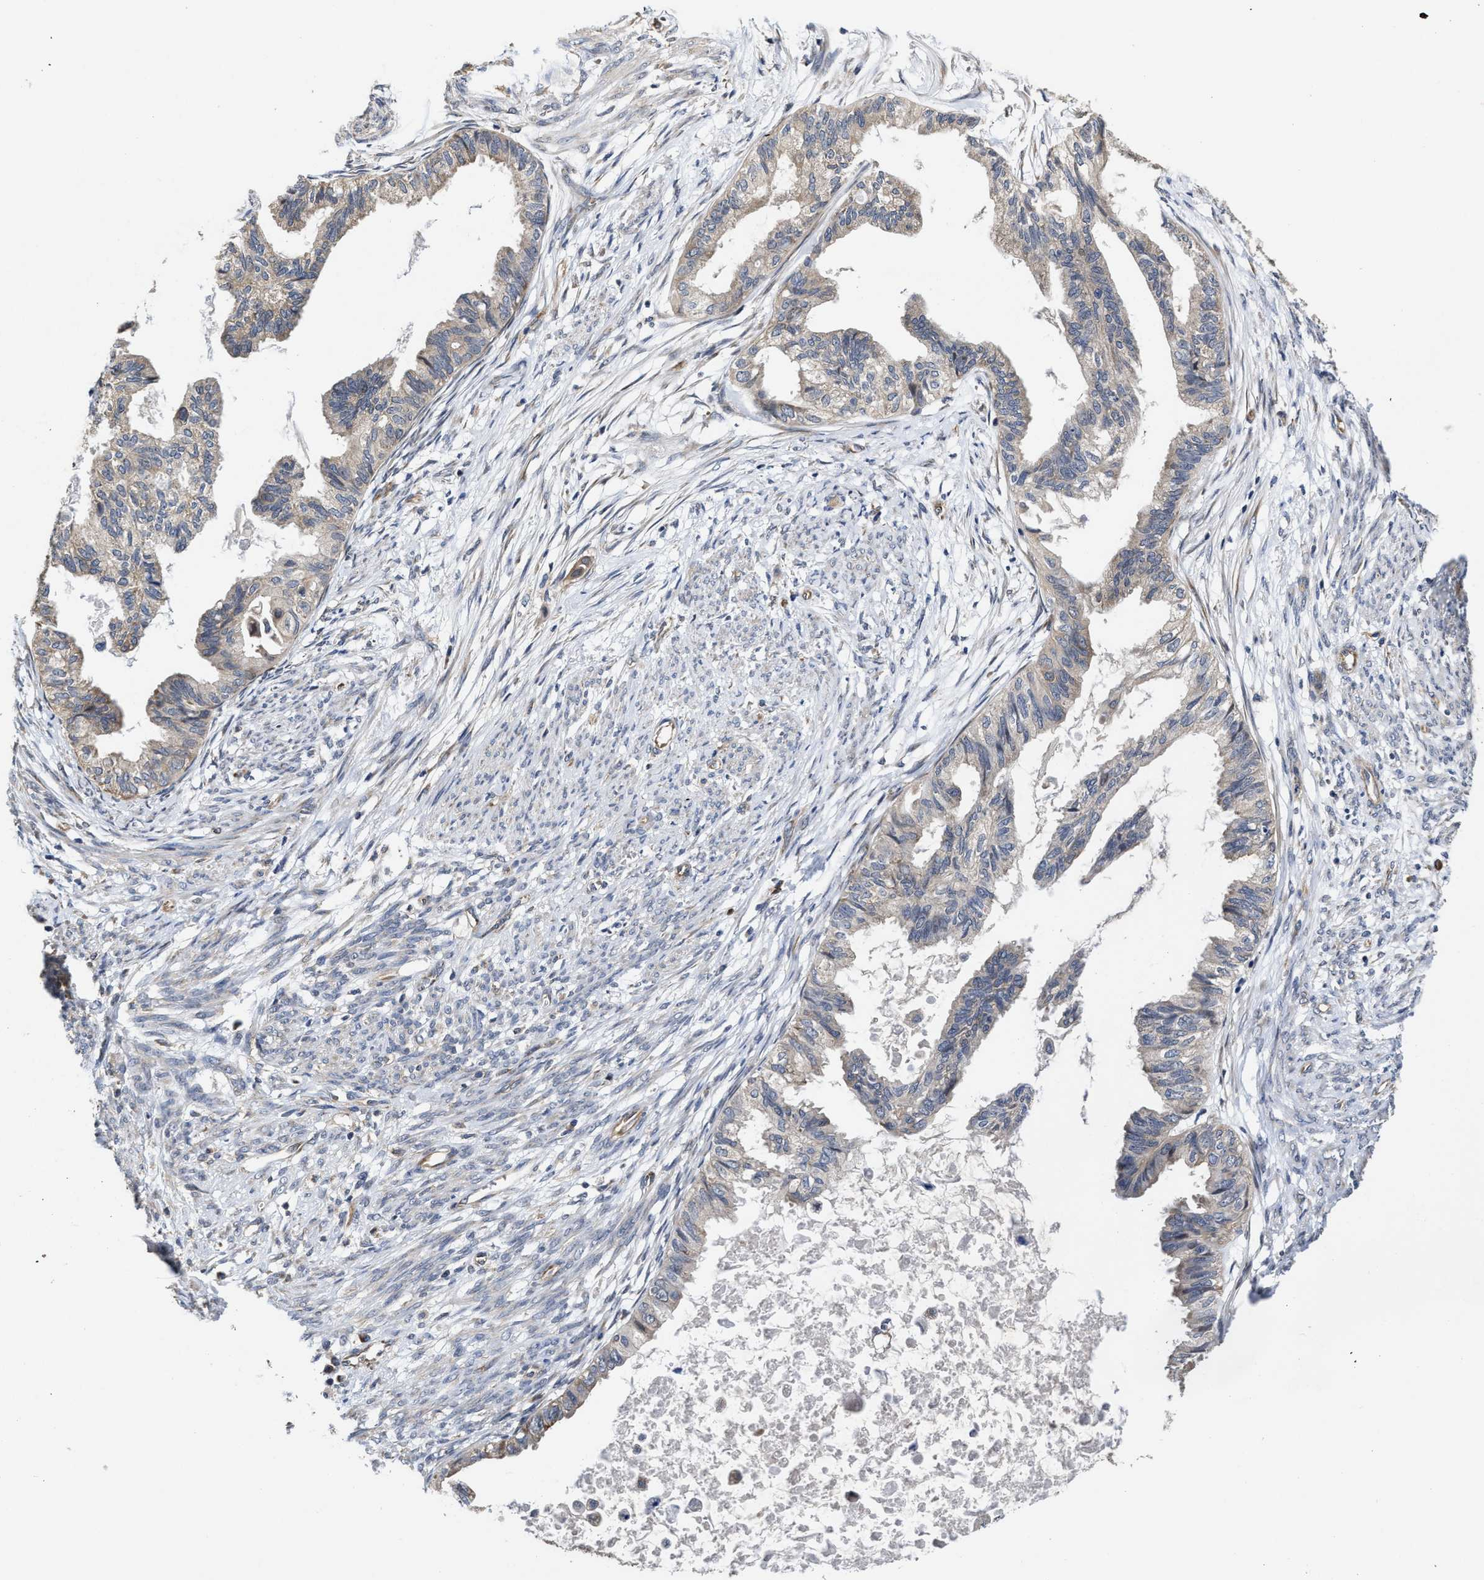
{"staining": {"intensity": "weak", "quantity": "<25%", "location": "cytoplasmic/membranous"}, "tissue": "cervical cancer", "cell_type": "Tumor cells", "image_type": "cancer", "snomed": [{"axis": "morphology", "description": "Normal tissue, NOS"}, {"axis": "morphology", "description": "Adenocarcinoma, NOS"}, {"axis": "topography", "description": "Cervix"}, {"axis": "topography", "description": "Endometrium"}], "caption": "High magnification brightfield microscopy of cervical cancer (adenocarcinoma) stained with DAB (3,3'-diaminobenzidine) (brown) and counterstained with hematoxylin (blue): tumor cells show no significant staining.", "gene": "TRAF6", "patient": {"sex": "female", "age": 86}}